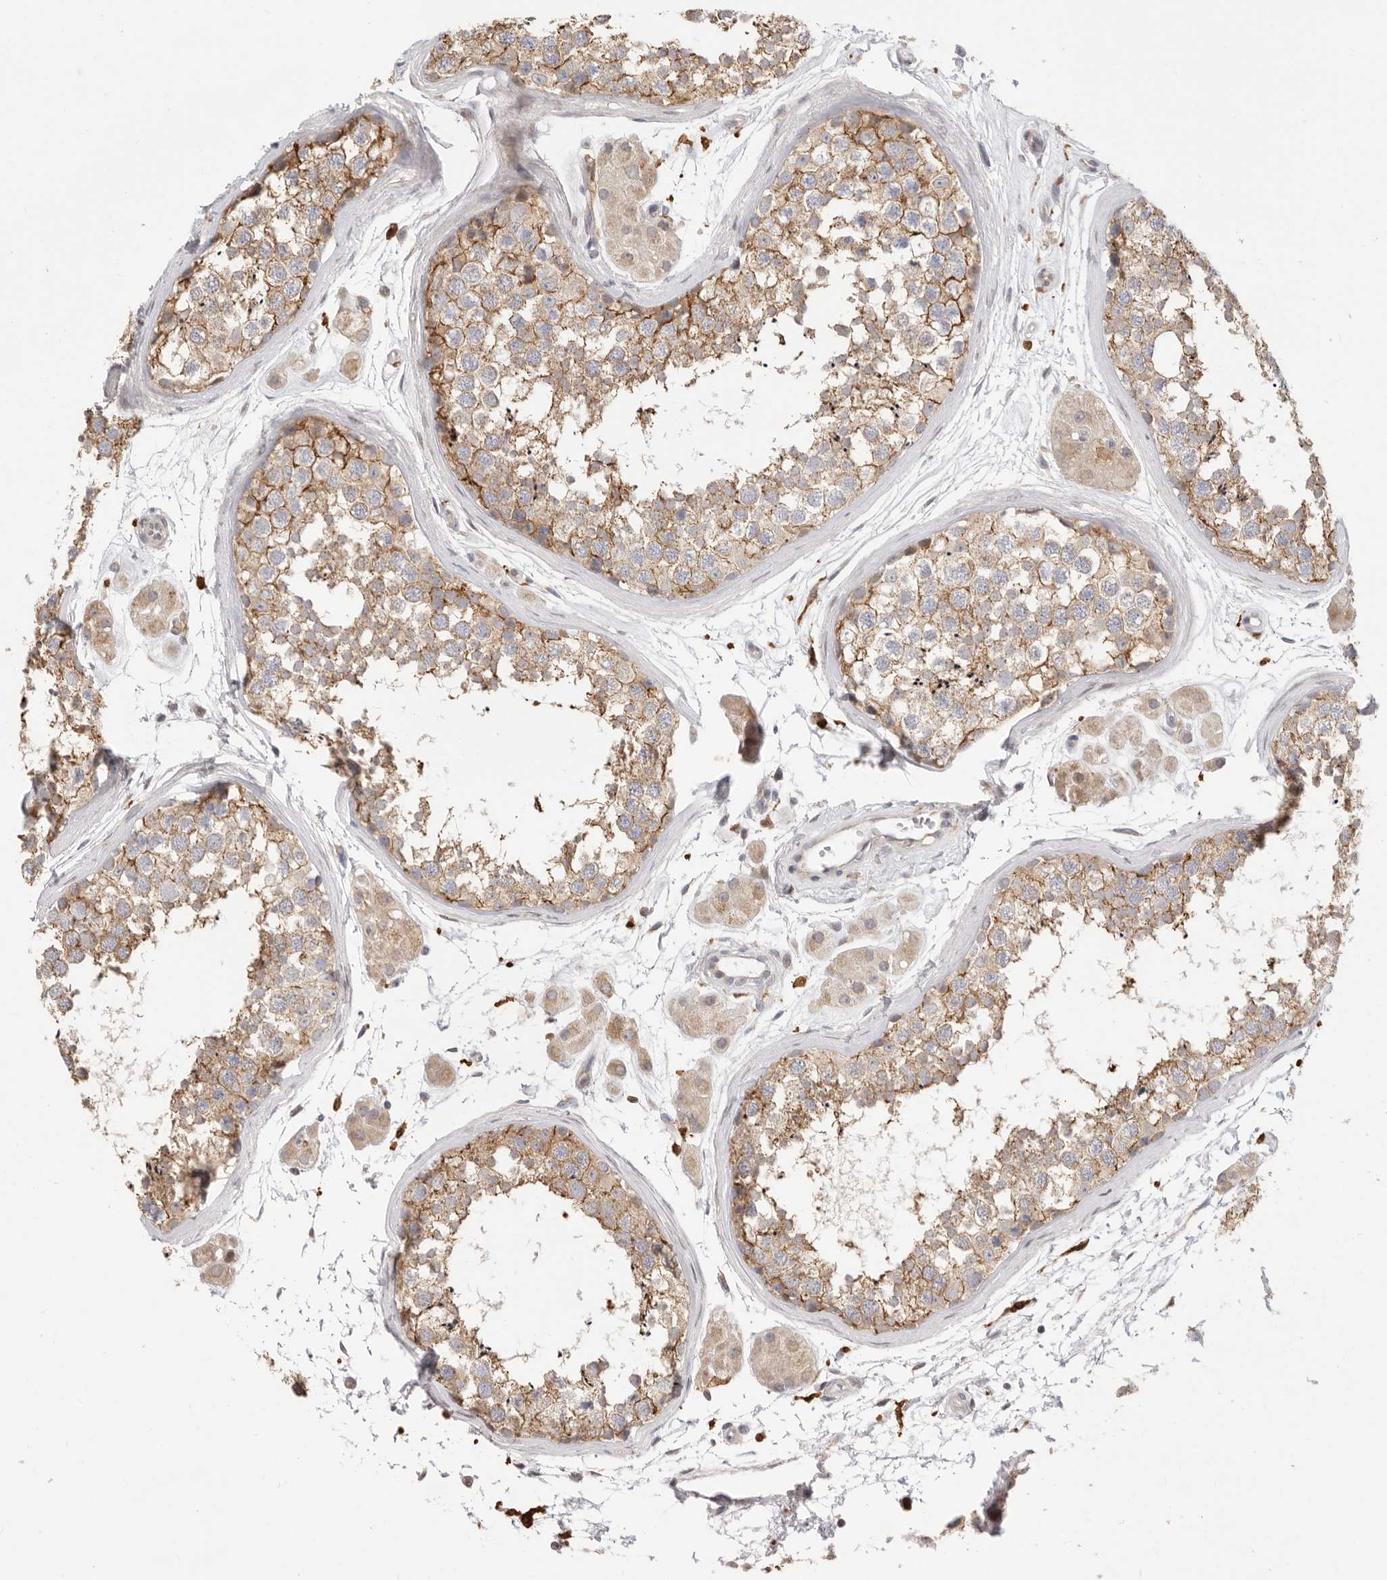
{"staining": {"intensity": "moderate", "quantity": ">75%", "location": "cytoplasmic/membranous"}, "tissue": "testis", "cell_type": "Cells in seminiferous ducts", "image_type": "normal", "snomed": [{"axis": "morphology", "description": "Normal tissue, NOS"}, {"axis": "topography", "description": "Testis"}], "caption": "Brown immunohistochemical staining in unremarkable testis reveals moderate cytoplasmic/membranous positivity in about >75% of cells in seminiferous ducts.", "gene": "USH1C", "patient": {"sex": "male", "age": 56}}